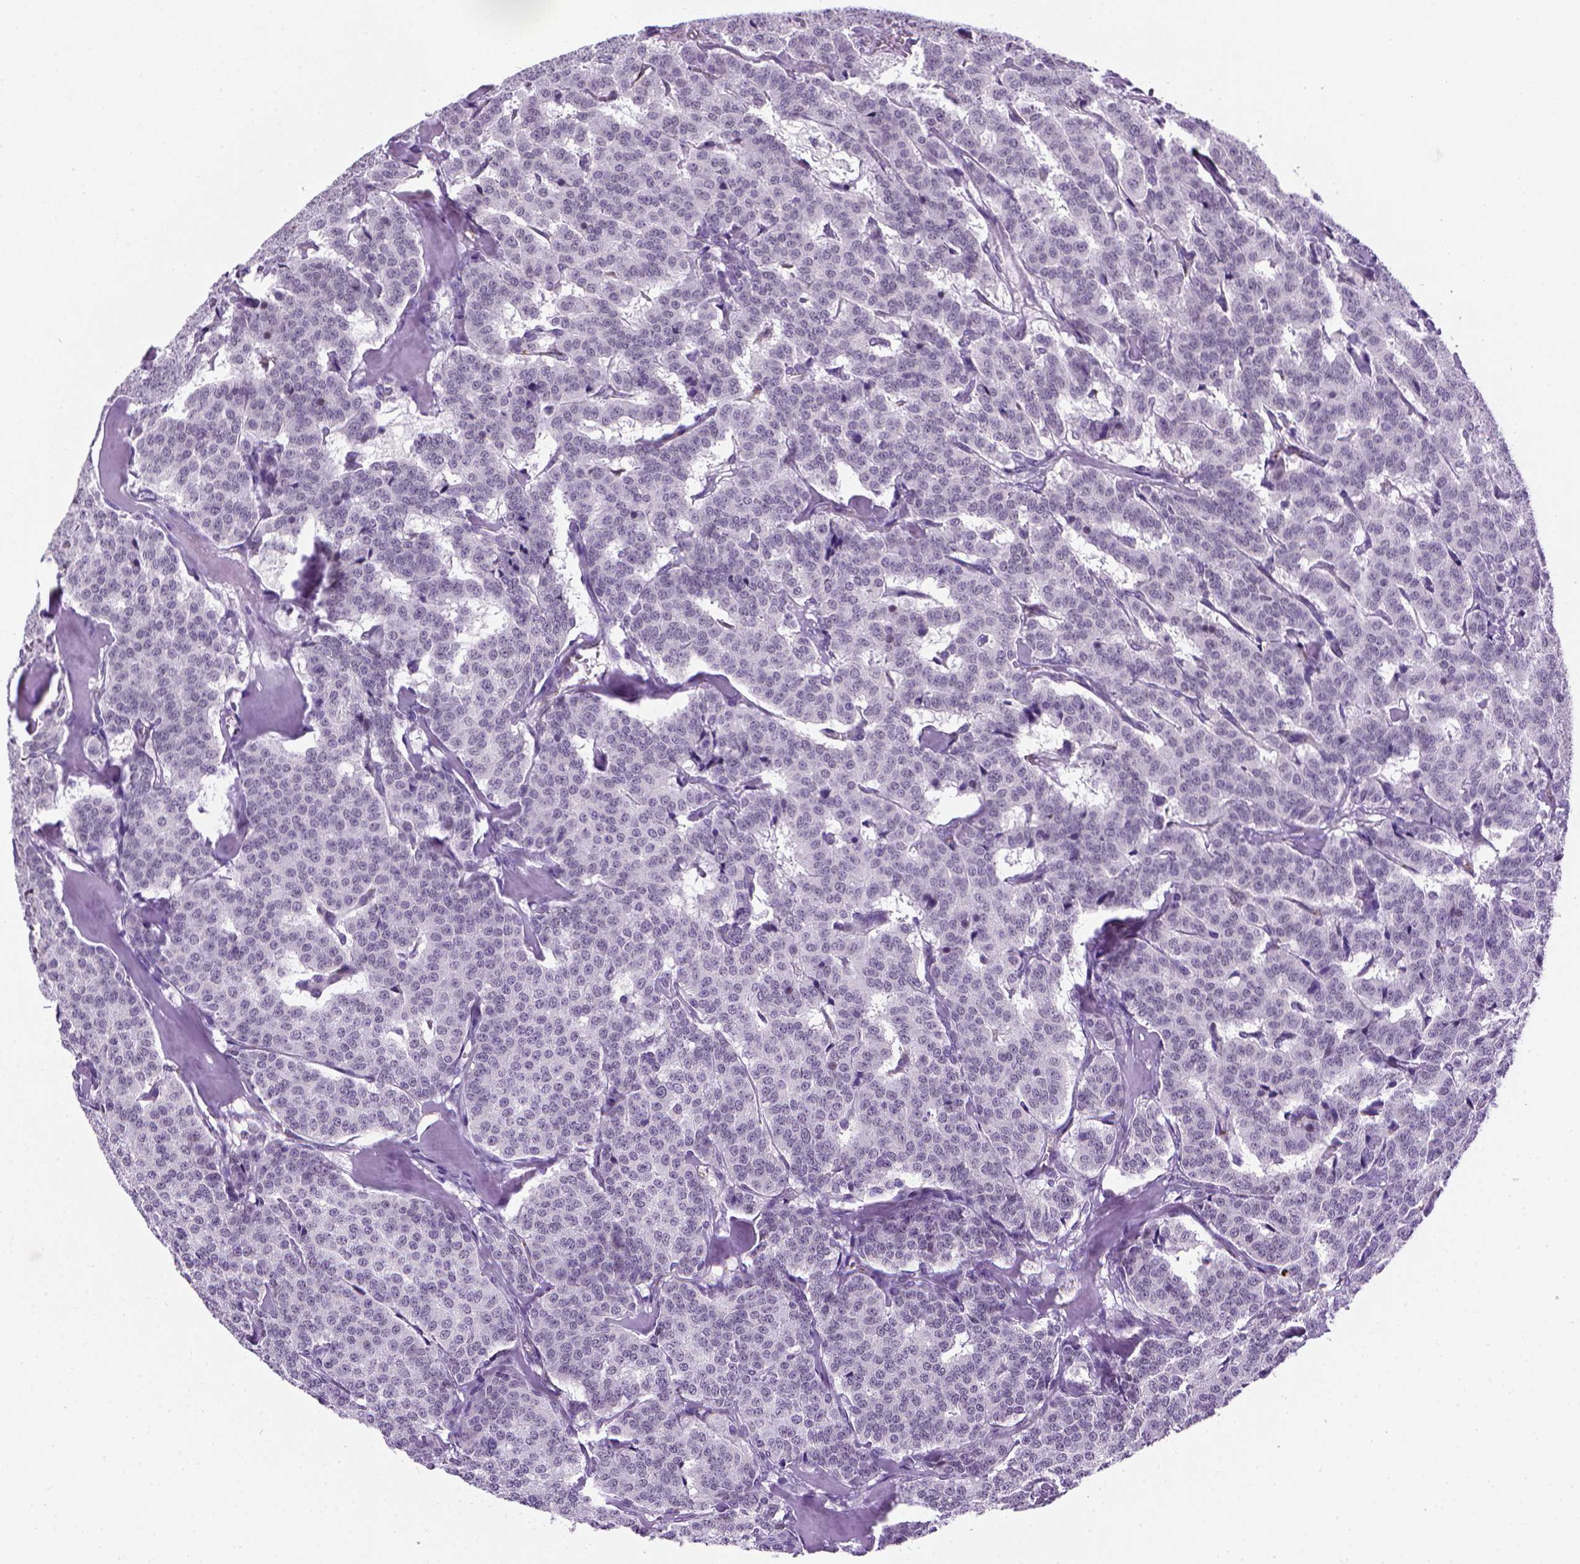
{"staining": {"intensity": "negative", "quantity": "none", "location": "none"}, "tissue": "carcinoid", "cell_type": "Tumor cells", "image_type": "cancer", "snomed": [{"axis": "morphology", "description": "Normal tissue, NOS"}, {"axis": "morphology", "description": "Carcinoid, malignant, NOS"}, {"axis": "topography", "description": "Lung"}], "caption": "An immunohistochemistry (IHC) image of carcinoid (malignant) is shown. There is no staining in tumor cells of carcinoid (malignant). The staining was performed using DAB to visualize the protein expression in brown, while the nuclei were stained in blue with hematoxylin (Magnification: 20x).", "gene": "VWF", "patient": {"sex": "female", "age": 46}}